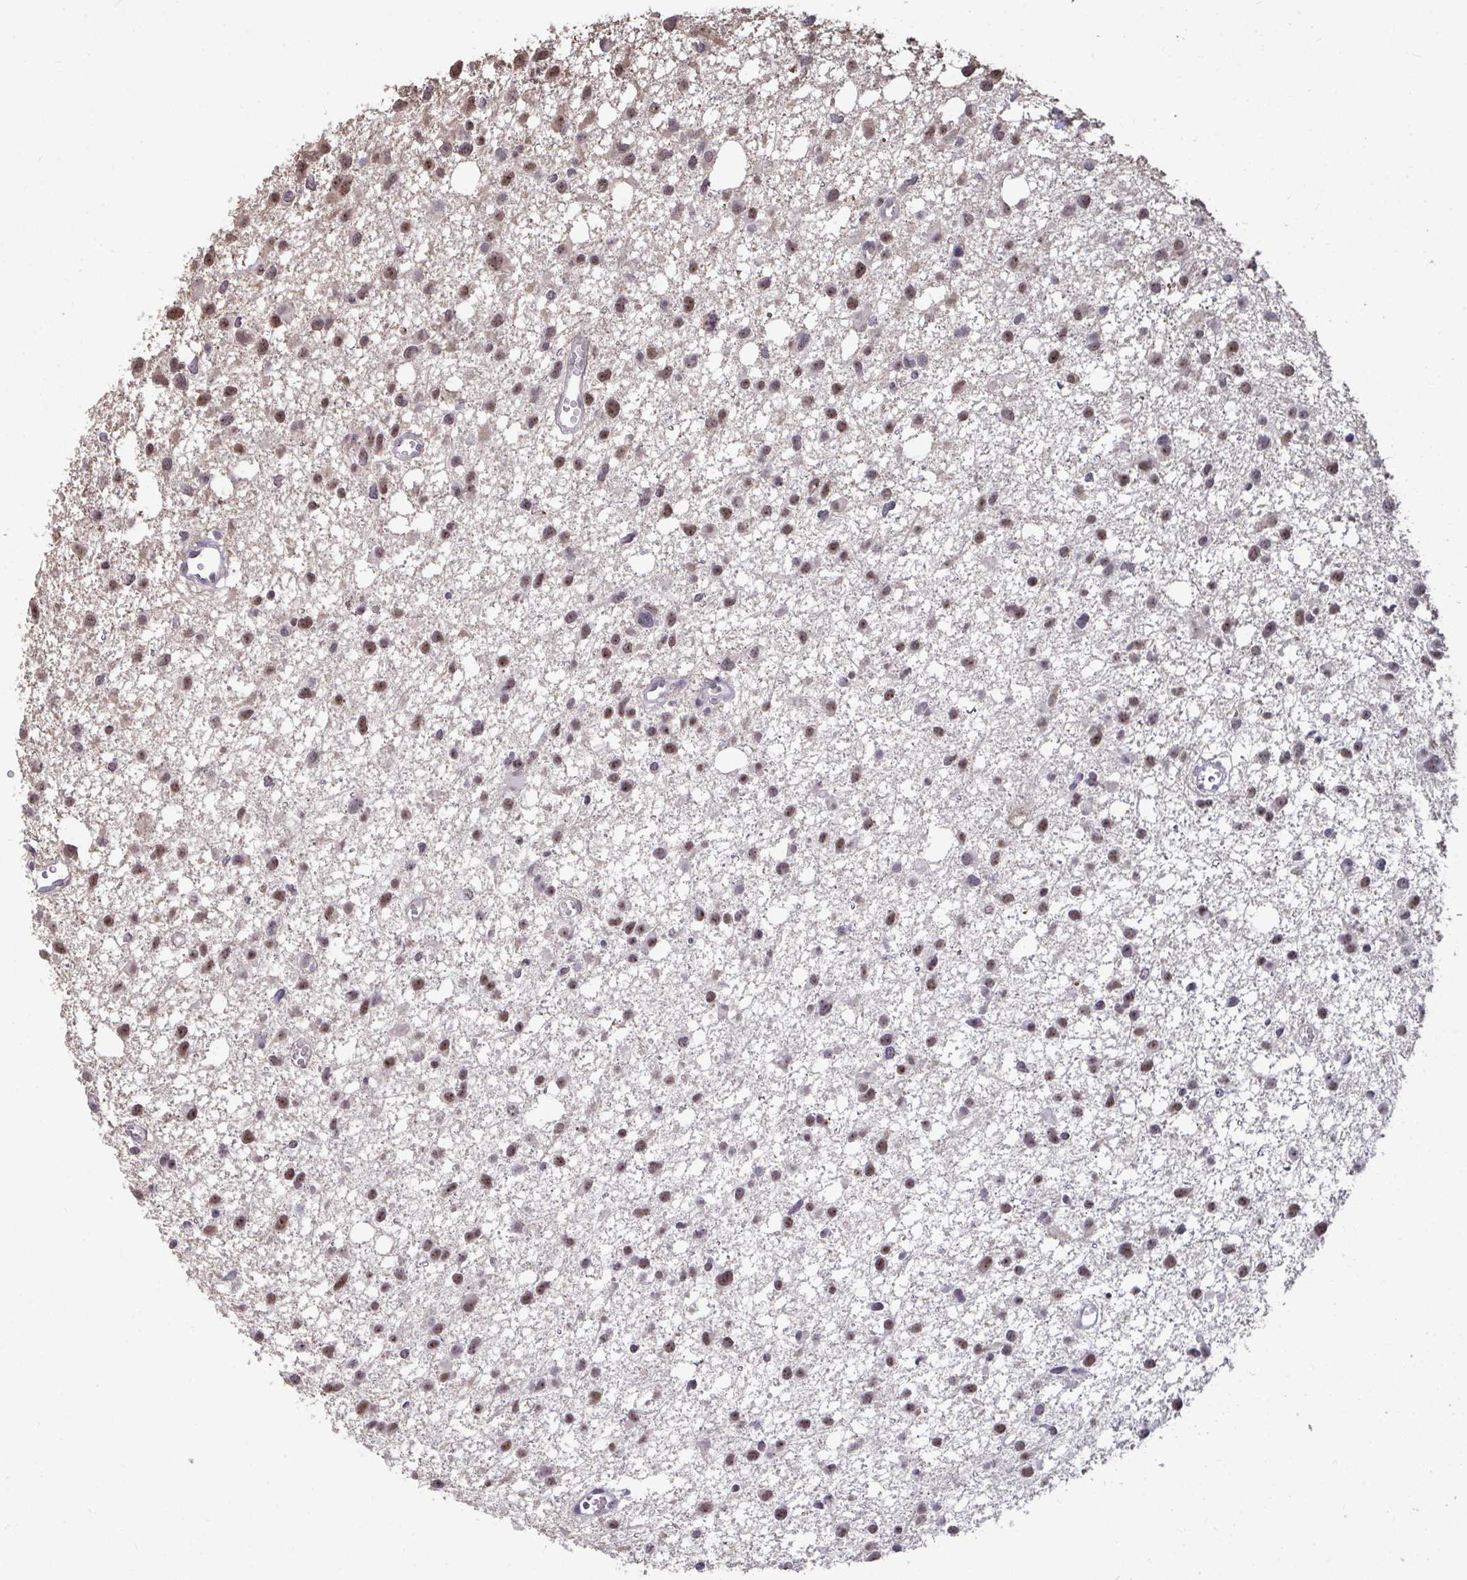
{"staining": {"intensity": "moderate", "quantity": ">75%", "location": "nuclear"}, "tissue": "glioma", "cell_type": "Tumor cells", "image_type": "cancer", "snomed": [{"axis": "morphology", "description": "Glioma, malignant, High grade"}, {"axis": "topography", "description": "Brain"}], "caption": "Human glioma stained with a protein marker shows moderate staining in tumor cells.", "gene": "SENP3", "patient": {"sex": "male", "age": 23}}